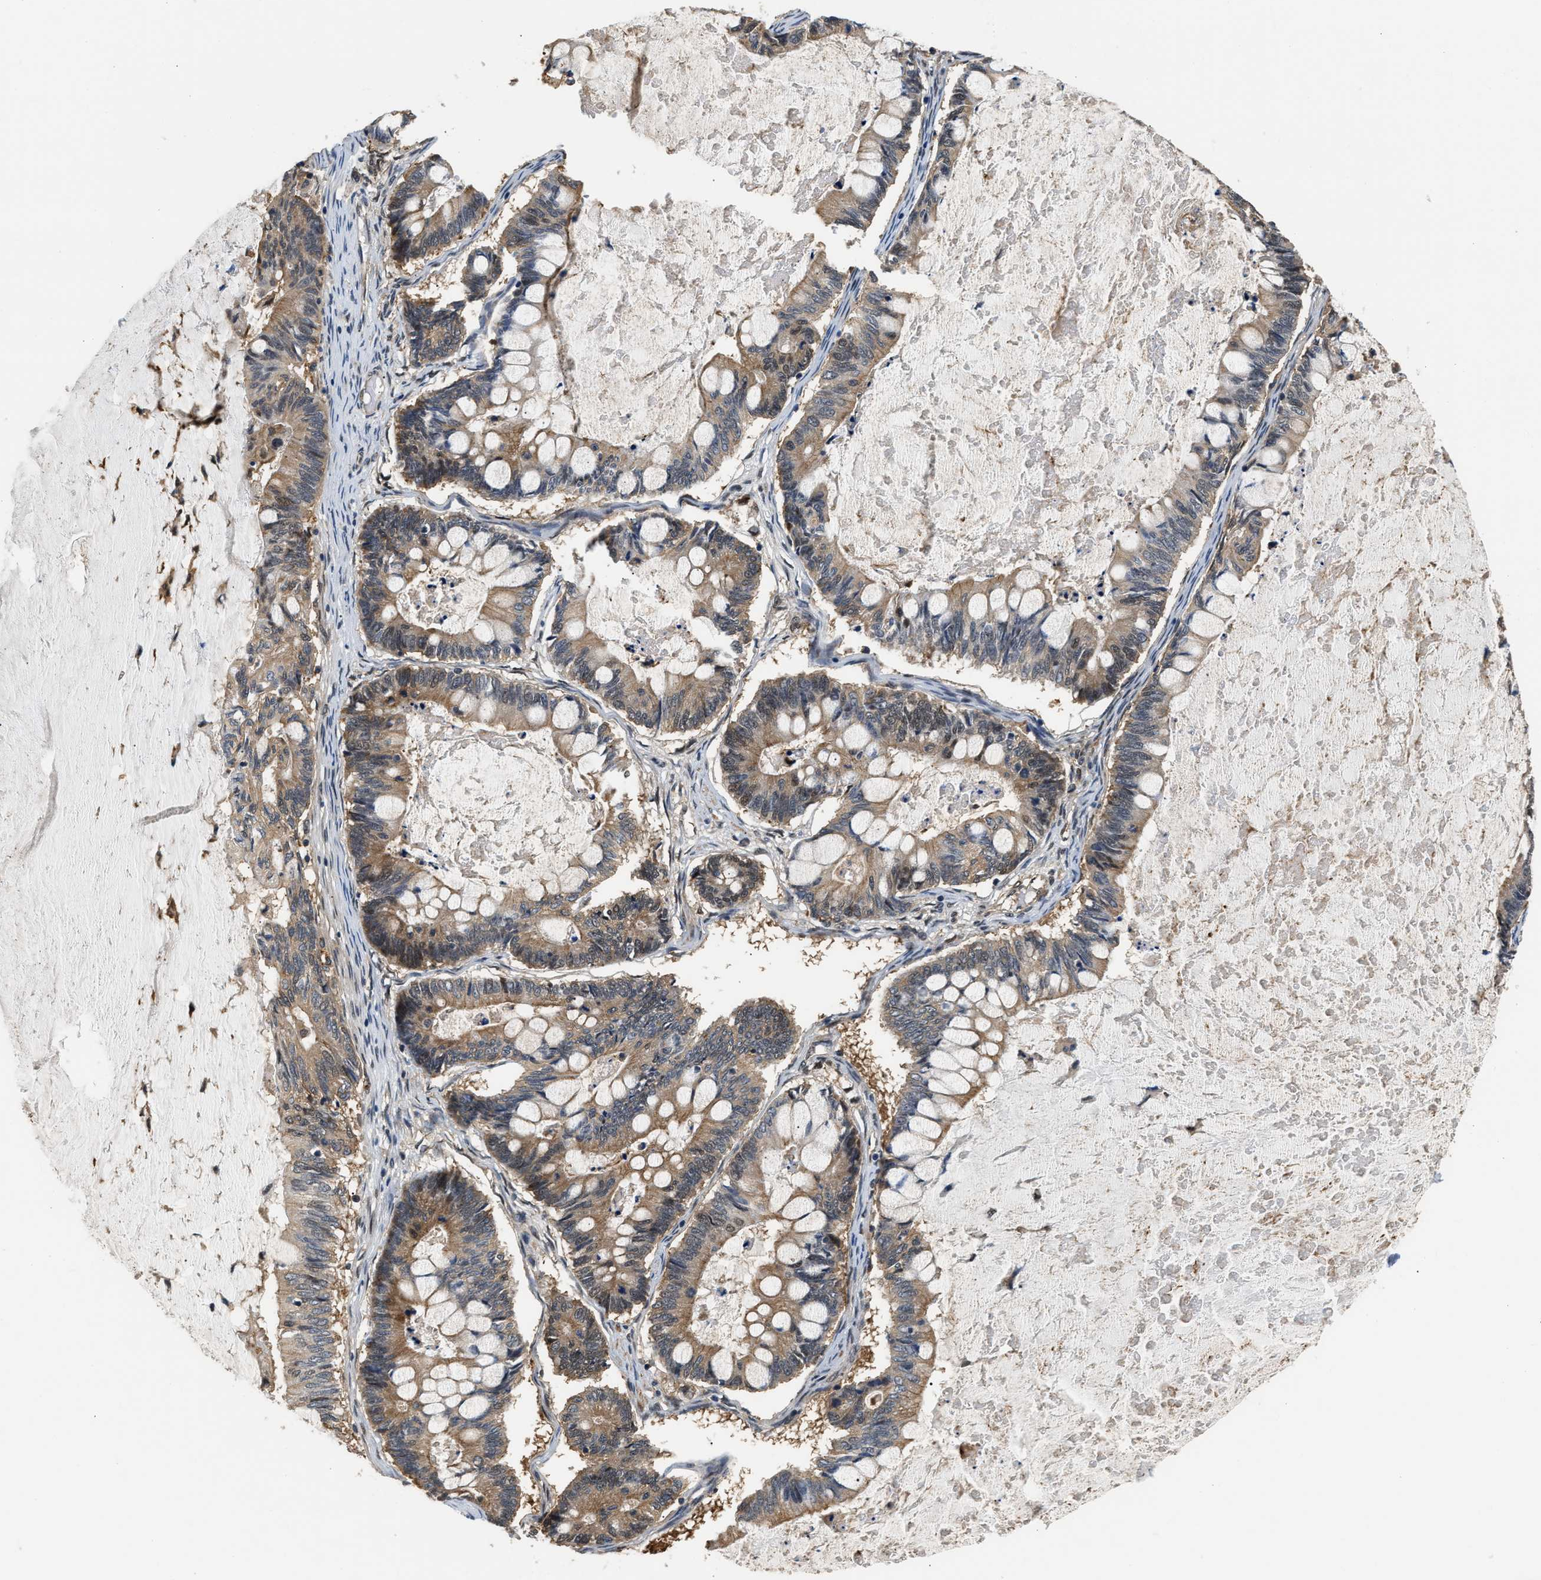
{"staining": {"intensity": "moderate", "quantity": ">75%", "location": "cytoplasmic/membranous"}, "tissue": "ovarian cancer", "cell_type": "Tumor cells", "image_type": "cancer", "snomed": [{"axis": "morphology", "description": "Cystadenocarcinoma, mucinous, NOS"}, {"axis": "topography", "description": "Ovary"}], "caption": "DAB immunohistochemical staining of human ovarian mucinous cystadenocarcinoma exhibits moderate cytoplasmic/membranous protein expression in approximately >75% of tumor cells.", "gene": "LARP6", "patient": {"sex": "female", "age": 61}}